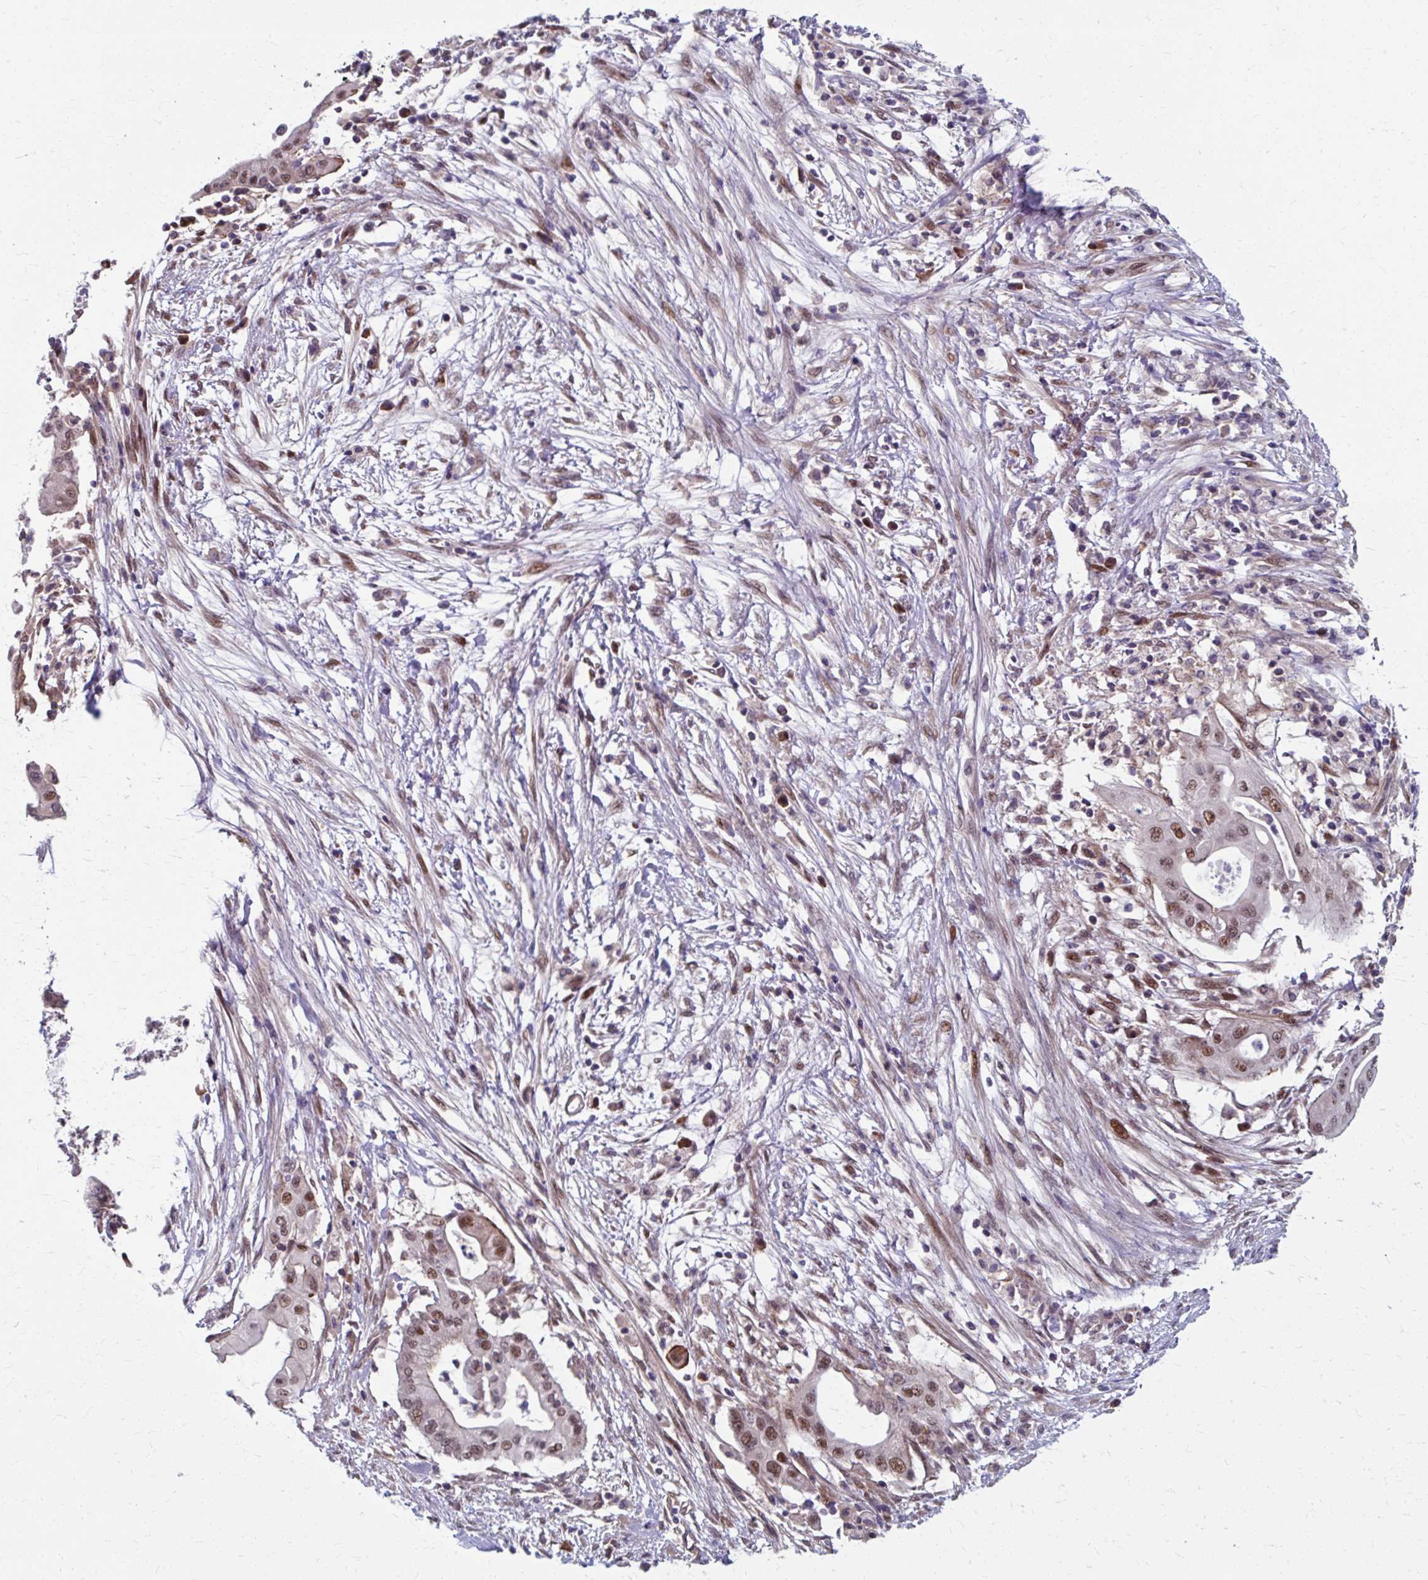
{"staining": {"intensity": "moderate", "quantity": ">75%", "location": "nuclear"}, "tissue": "pancreatic cancer", "cell_type": "Tumor cells", "image_type": "cancer", "snomed": [{"axis": "morphology", "description": "Adenocarcinoma, NOS"}, {"axis": "topography", "description": "Pancreas"}], "caption": "There is medium levels of moderate nuclear positivity in tumor cells of pancreatic cancer (adenocarcinoma), as demonstrated by immunohistochemical staining (brown color).", "gene": "ZNF555", "patient": {"sex": "male", "age": 68}}